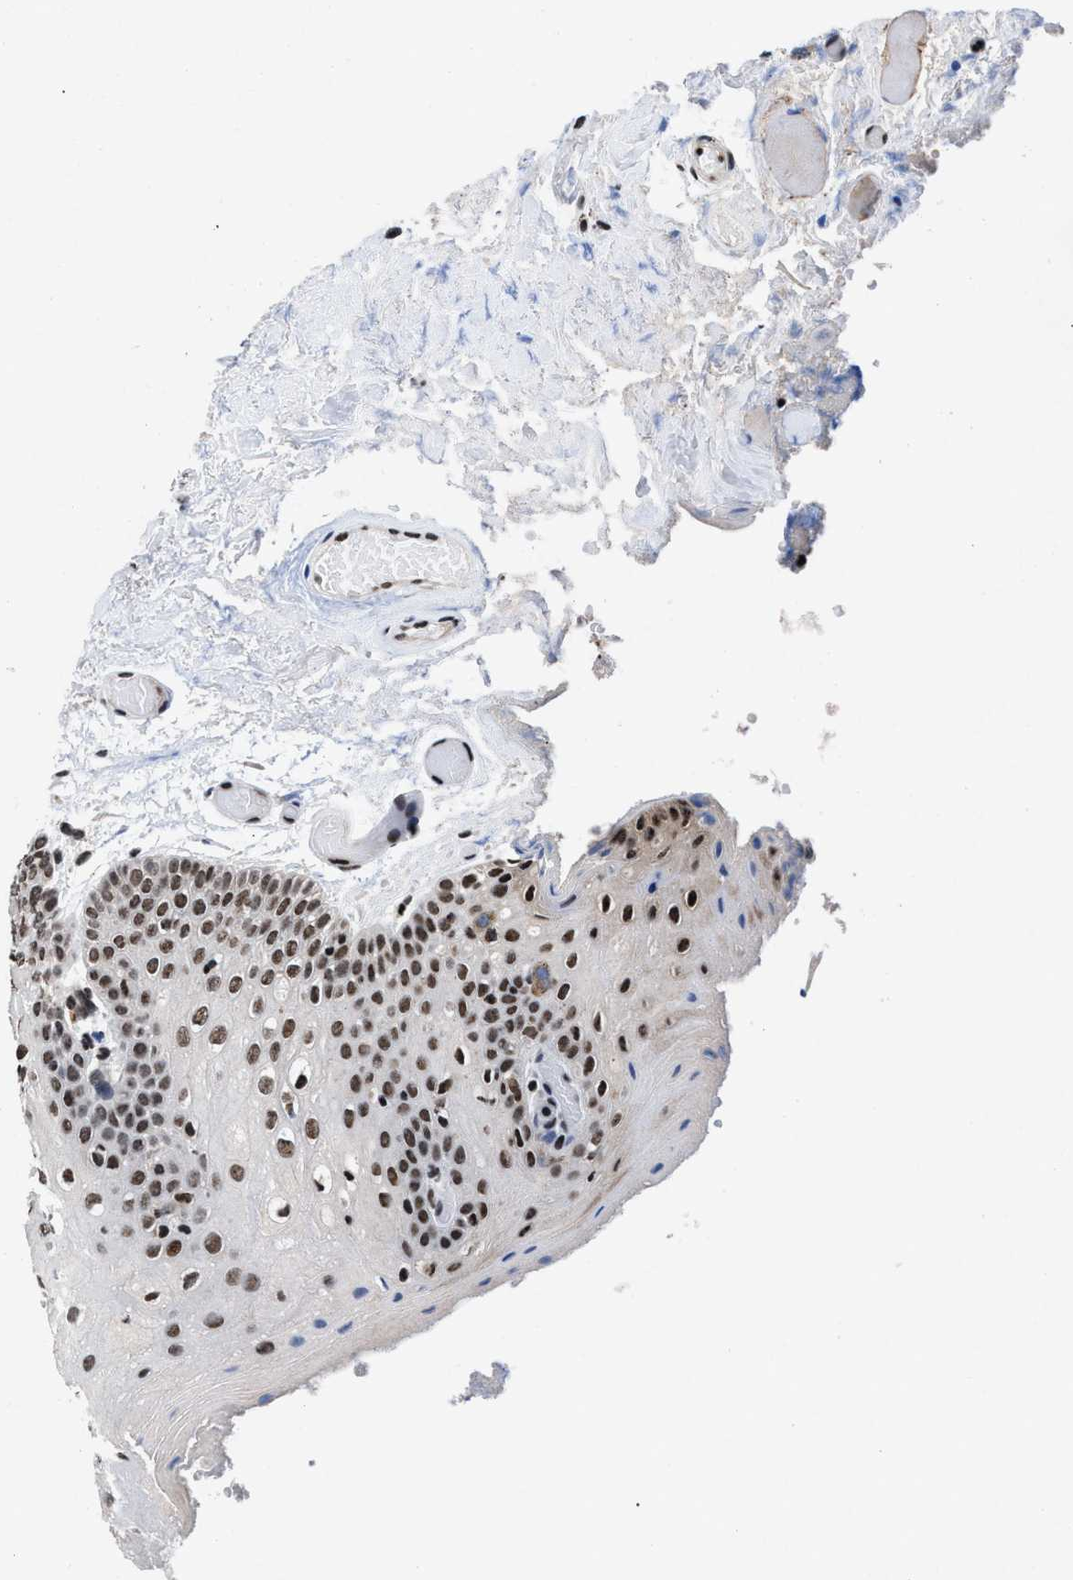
{"staining": {"intensity": "strong", "quantity": ">75%", "location": "nuclear"}, "tissue": "oral mucosa", "cell_type": "Squamous epithelial cells", "image_type": "normal", "snomed": [{"axis": "morphology", "description": "Normal tissue, NOS"}, {"axis": "morphology", "description": "Squamous cell carcinoma, NOS"}, {"axis": "topography", "description": "Oral tissue"}, {"axis": "topography", "description": "Head-Neck"}], "caption": "Protein expression analysis of normal oral mucosa shows strong nuclear expression in about >75% of squamous epithelial cells.", "gene": "WDR81", "patient": {"sex": "male", "age": 71}}